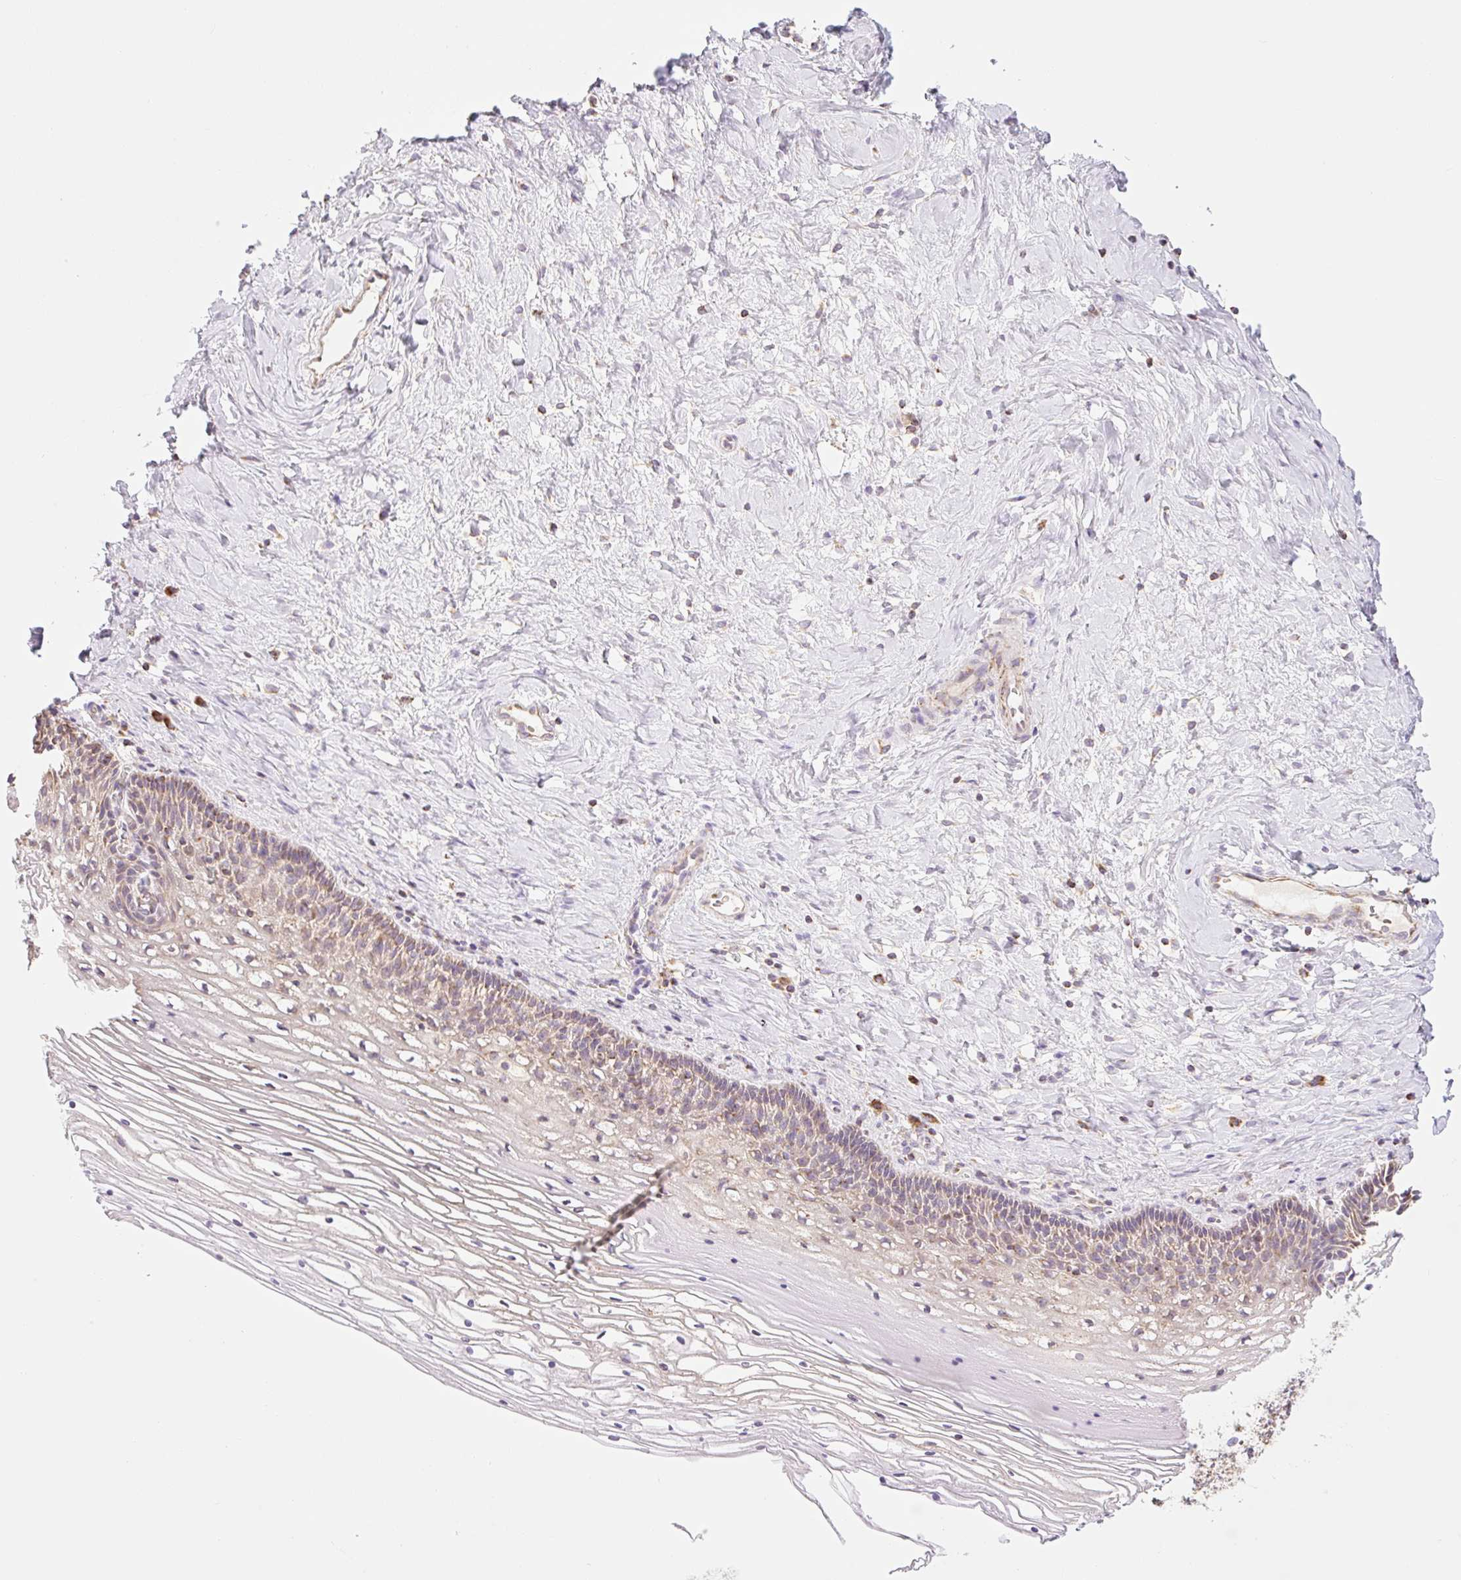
{"staining": {"intensity": "moderate", "quantity": ">75%", "location": "cytoplasmic/membranous"}, "tissue": "cervix", "cell_type": "Glandular cells", "image_type": "normal", "snomed": [{"axis": "morphology", "description": "Normal tissue, NOS"}, {"axis": "topography", "description": "Cervix"}], "caption": "Cervix stained for a protein (brown) displays moderate cytoplasmic/membranous positive staining in approximately >75% of glandular cells.", "gene": "GOSR2", "patient": {"sex": "female", "age": 36}}